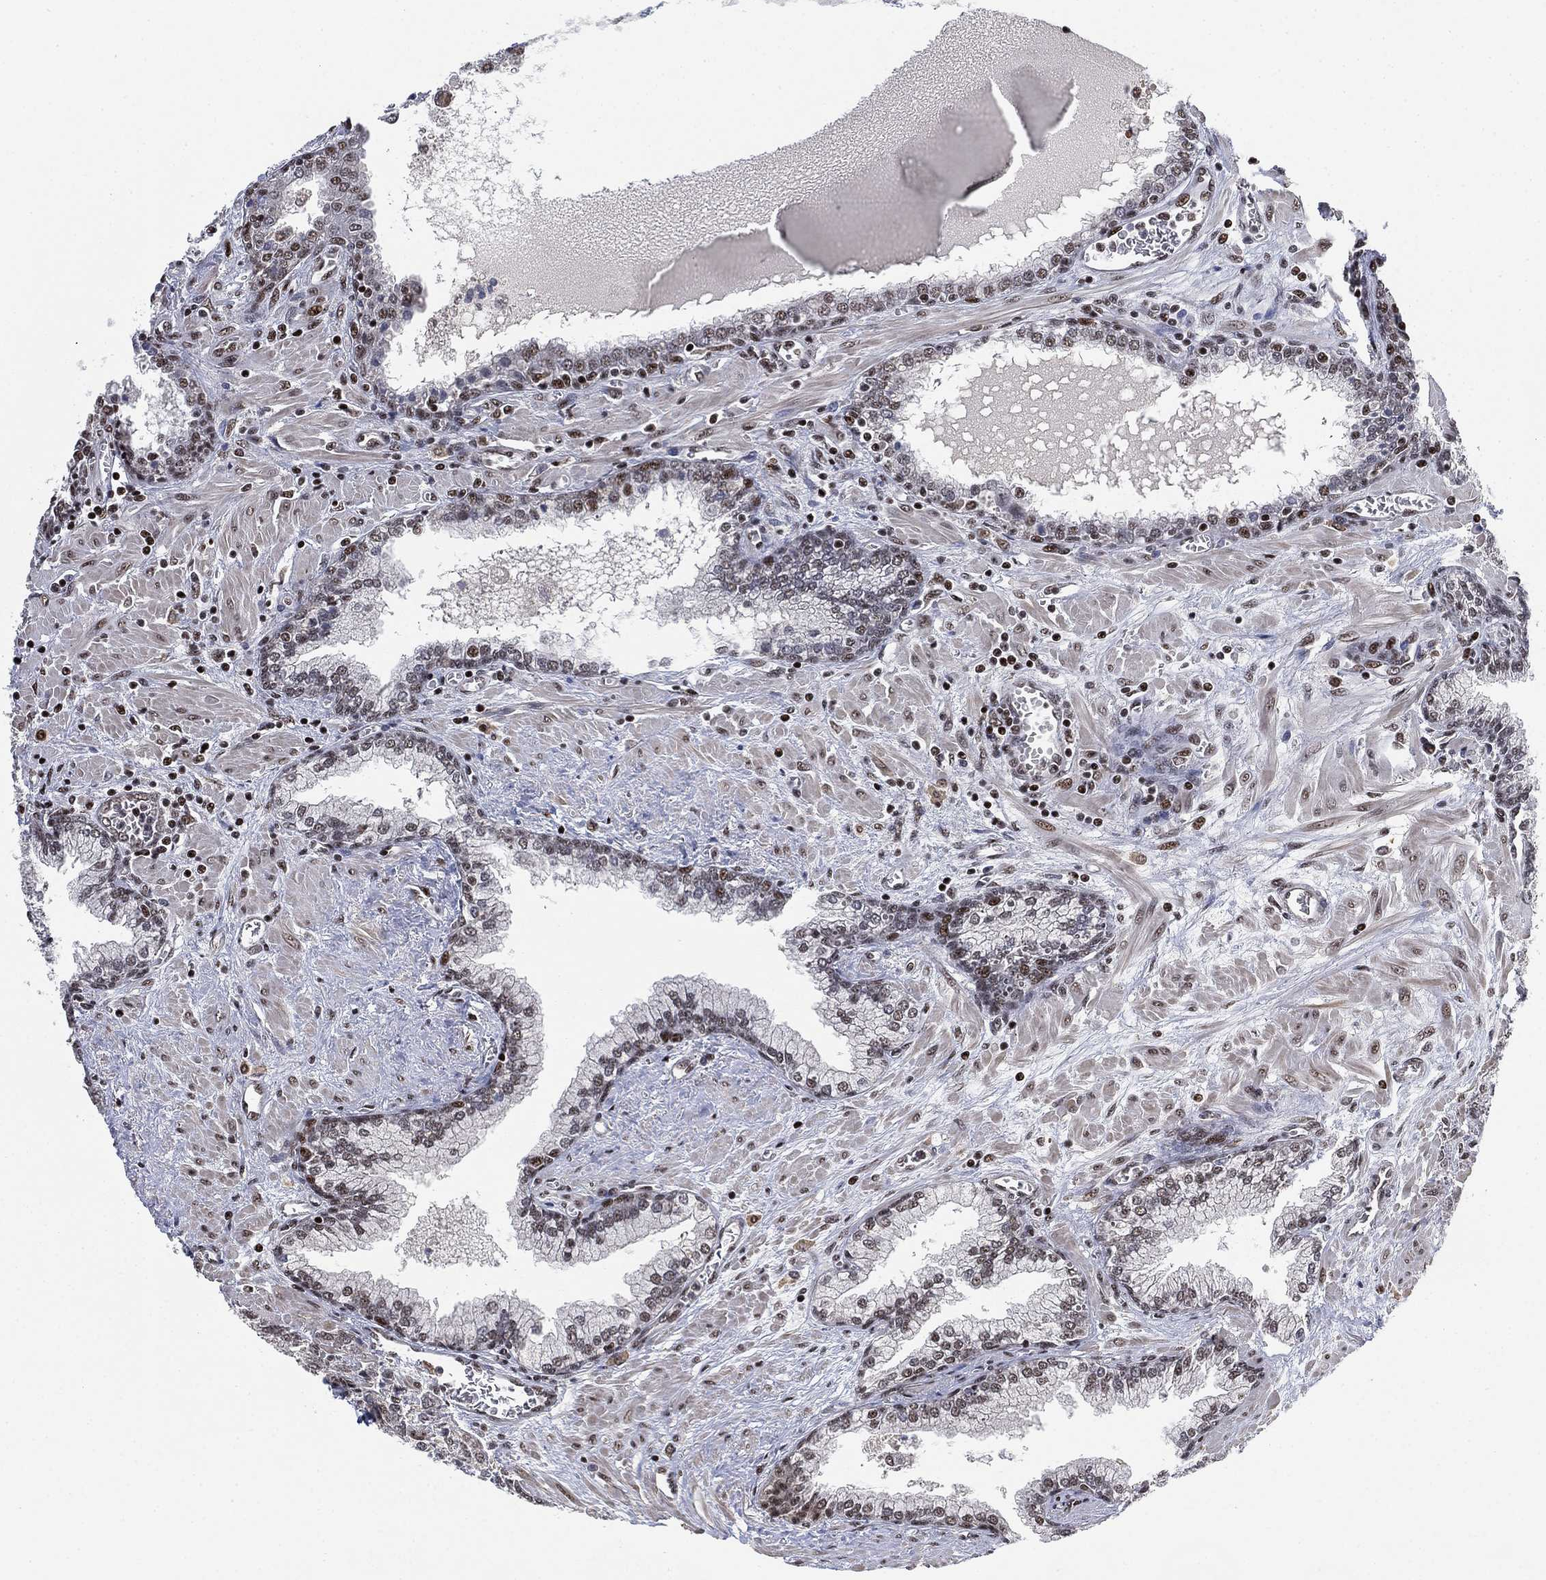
{"staining": {"intensity": "moderate", "quantity": "<25%", "location": "nuclear"}, "tissue": "prostate cancer", "cell_type": "Tumor cells", "image_type": "cancer", "snomed": [{"axis": "morphology", "description": "Adenocarcinoma, NOS"}, {"axis": "topography", "description": "Prostate and seminal vesicle, NOS"}, {"axis": "topography", "description": "Prostate"}], "caption": "Human adenocarcinoma (prostate) stained with a brown dye shows moderate nuclear positive staining in about <25% of tumor cells.", "gene": "ZSCAN30", "patient": {"sex": "male", "age": 62}}